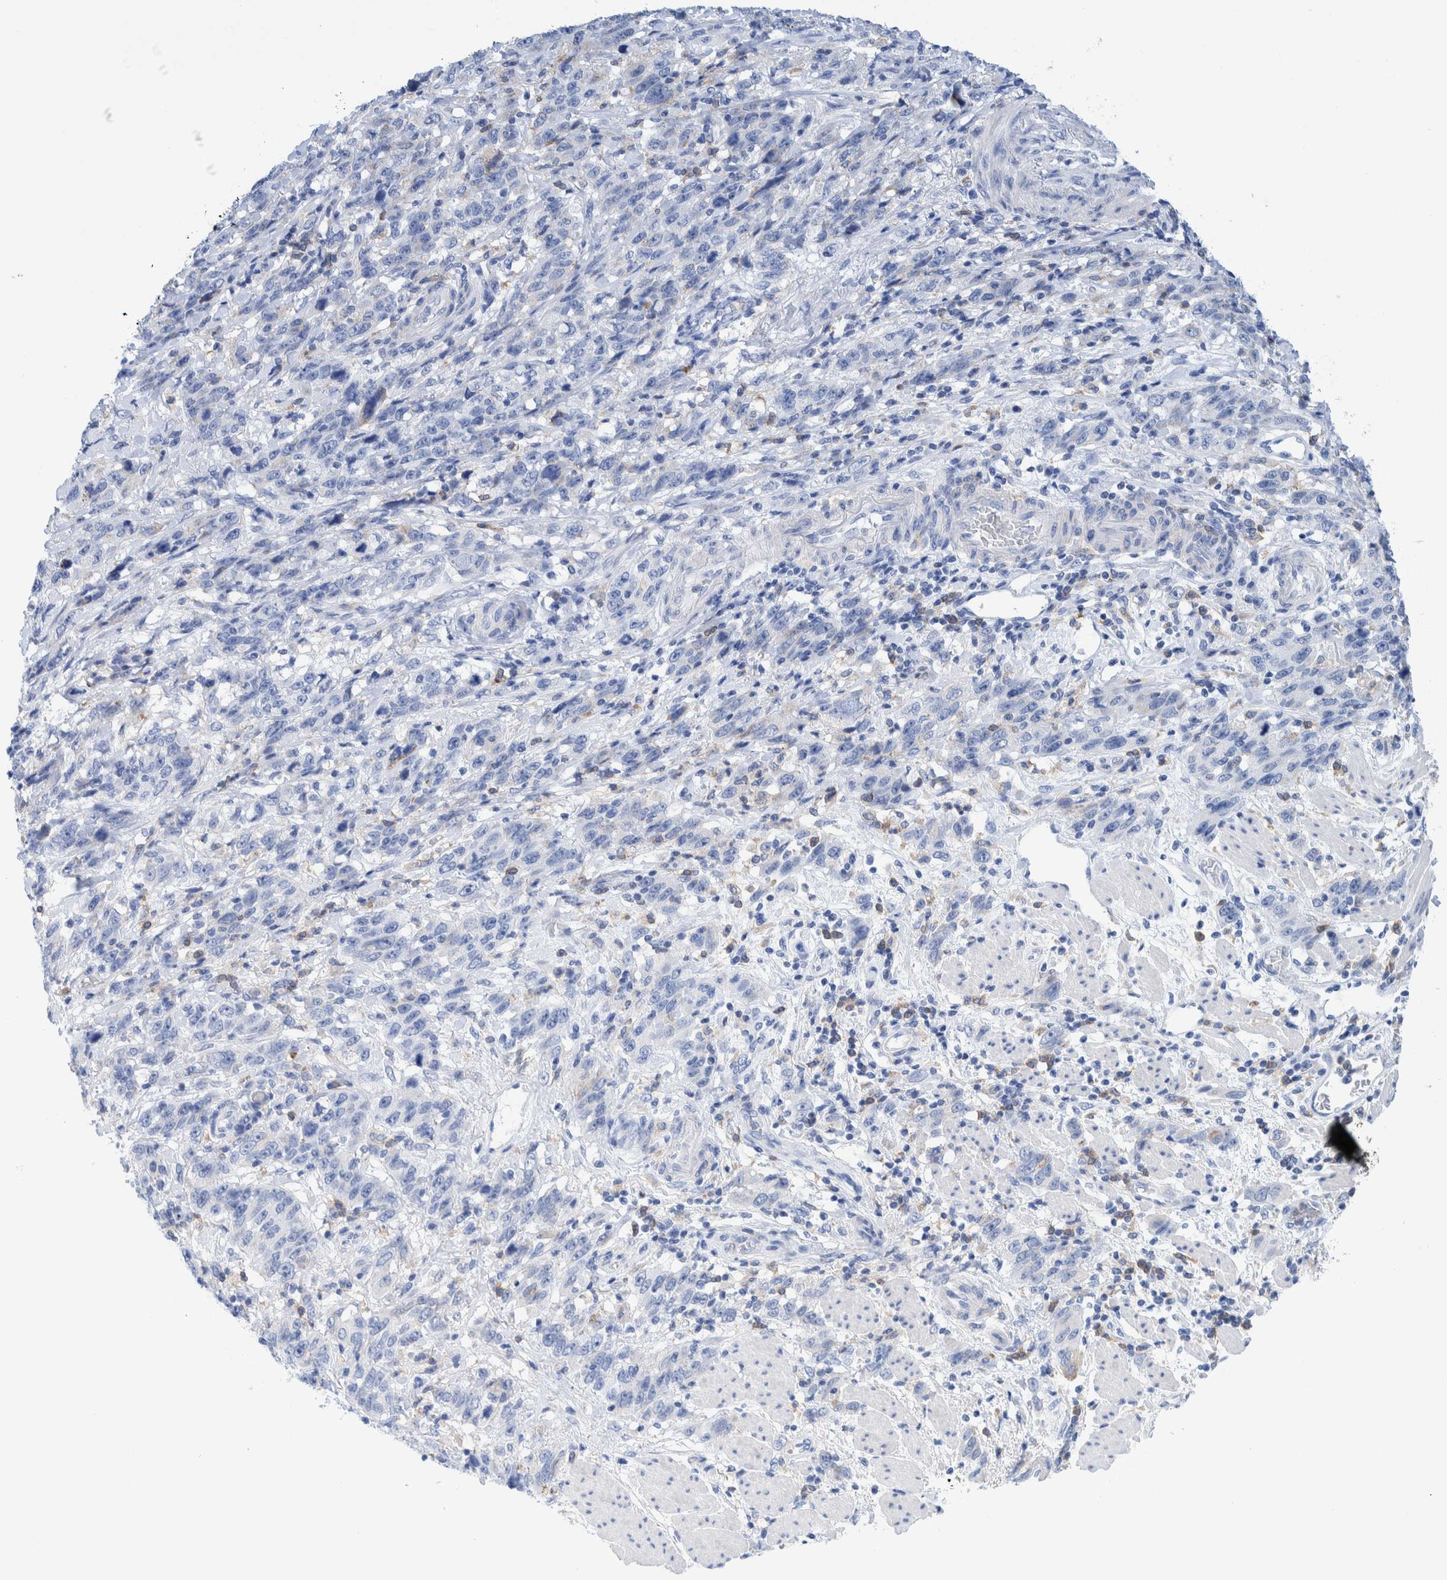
{"staining": {"intensity": "negative", "quantity": "none", "location": "none"}, "tissue": "stomach cancer", "cell_type": "Tumor cells", "image_type": "cancer", "snomed": [{"axis": "morphology", "description": "Adenocarcinoma, NOS"}, {"axis": "topography", "description": "Stomach"}], "caption": "The histopathology image reveals no significant staining in tumor cells of adenocarcinoma (stomach).", "gene": "KRT14", "patient": {"sex": "male", "age": 48}}